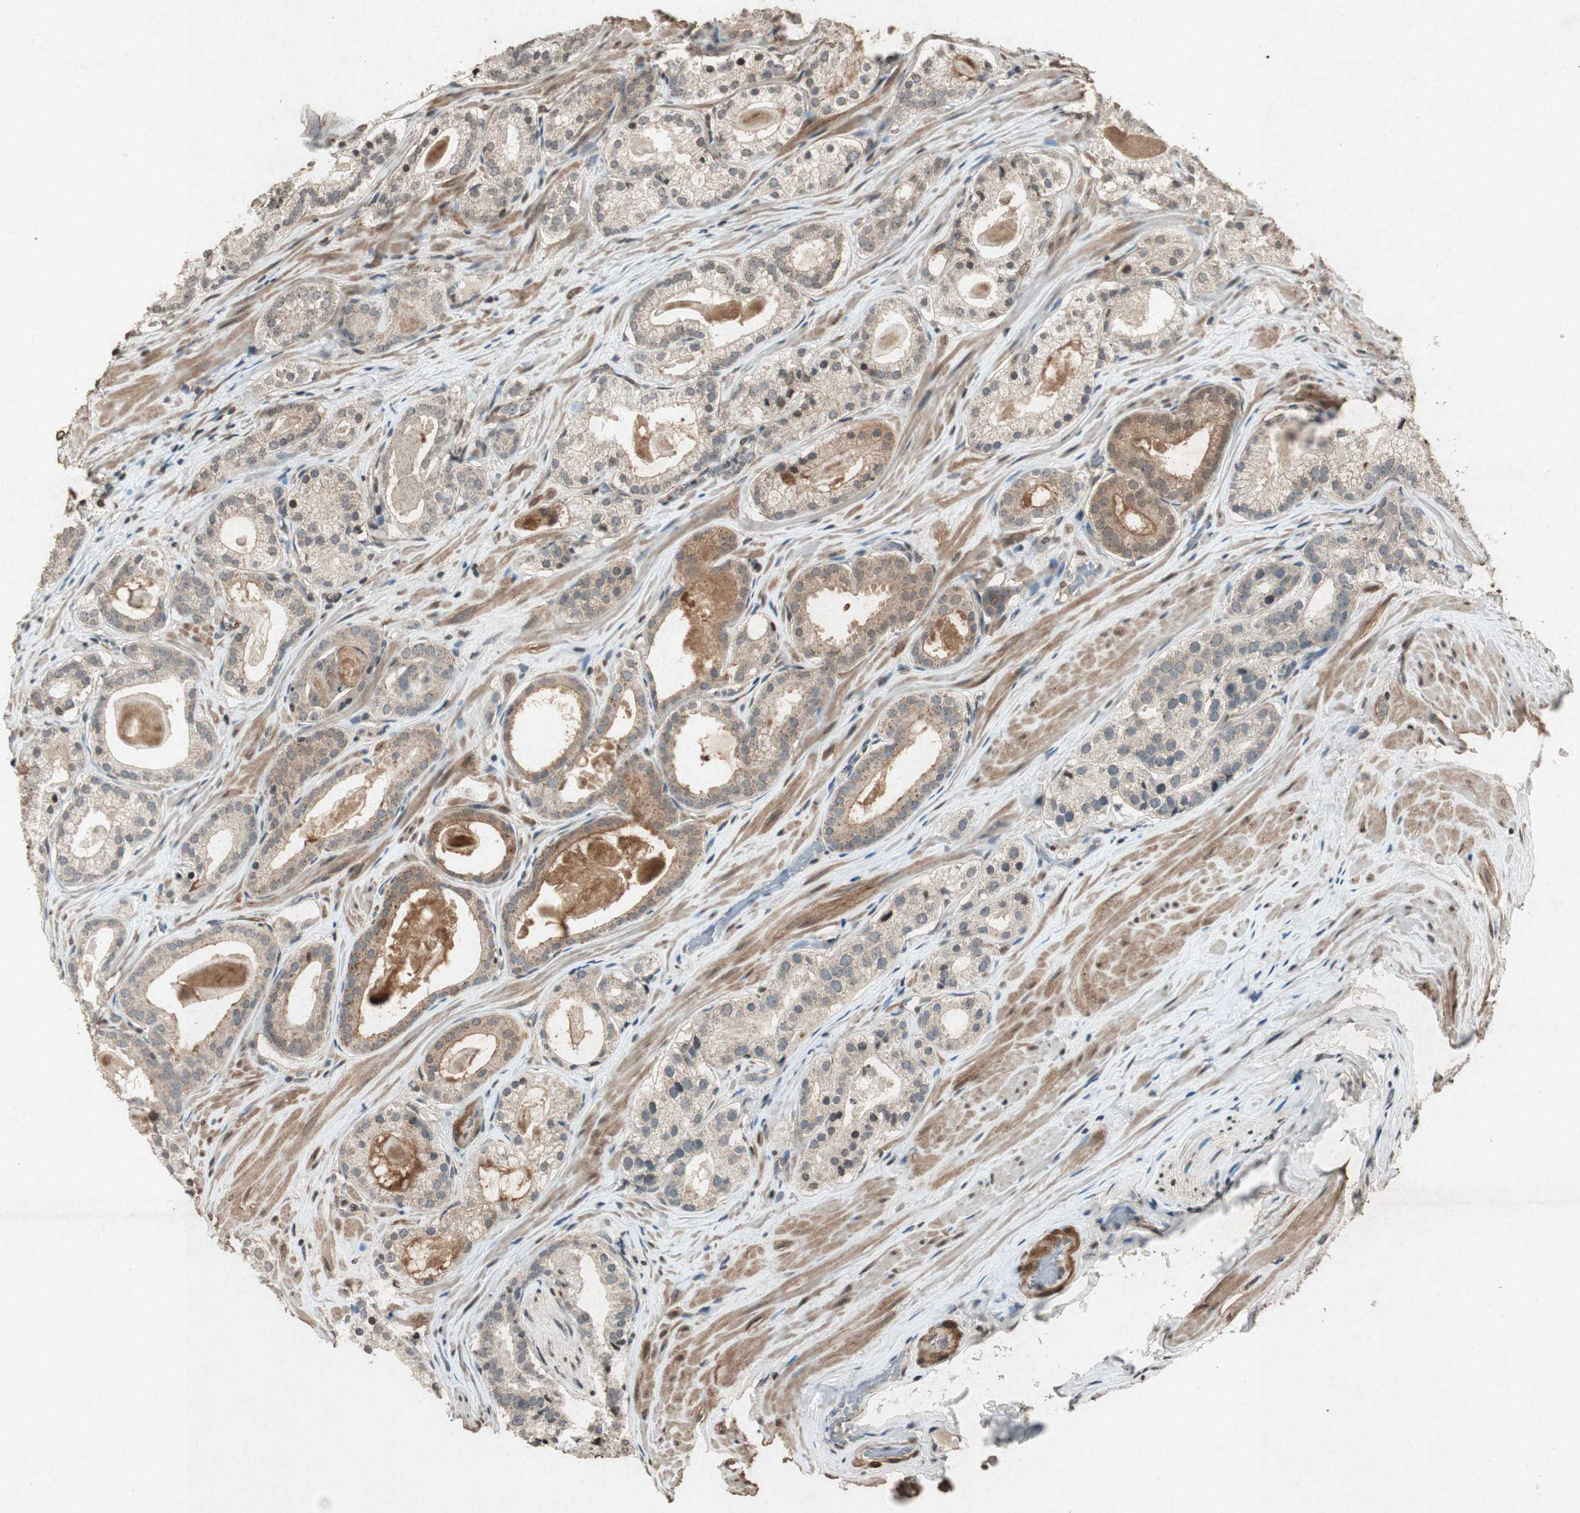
{"staining": {"intensity": "weak", "quantity": ">75%", "location": "cytoplasmic/membranous"}, "tissue": "prostate cancer", "cell_type": "Tumor cells", "image_type": "cancer", "snomed": [{"axis": "morphology", "description": "Adenocarcinoma, Low grade"}, {"axis": "topography", "description": "Prostate"}], "caption": "IHC of prostate cancer (adenocarcinoma (low-grade)) shows low levels of weak cytoplasmic/membranous expression in about >75% of tumor cells. Using DAB (brown) and hematoxylin (blue) stains, captured at high magnification using brightfield microscopy.", "gene": "PRKG1", "patient": {"sex": "male", "age": 59}}